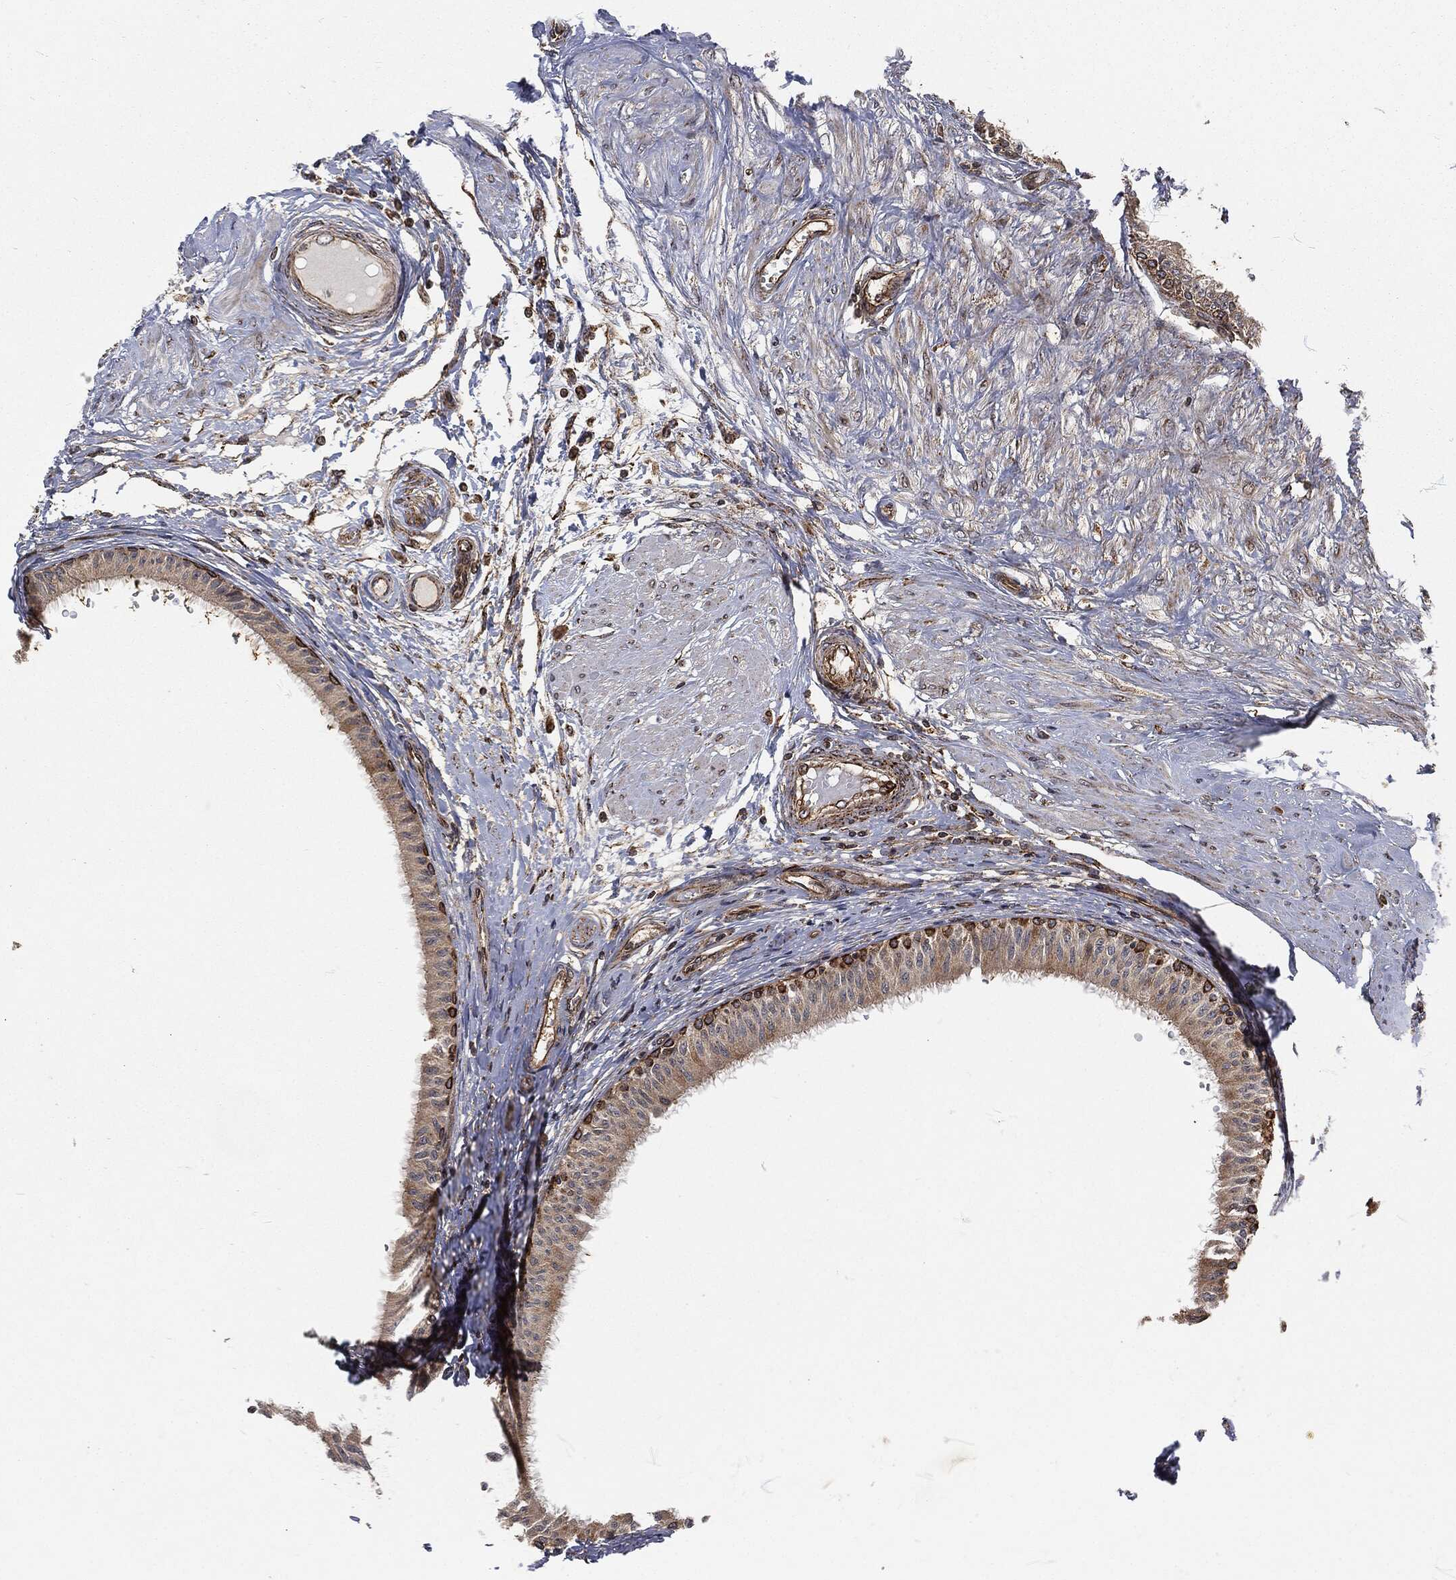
{"staining": {"intensity": "moderate", "quantity": ">75%", "location": "cytoplasmic/membranous"}, "tissue": "epididymis", "cell_type": "Glandular cells", "image_type": "normal", "snomed": [{"axis": "morphology", "description": "Normal tissue, NOS"}, {"axis": "morphology", "description": "Seminoma, NOS"}, {"axis": "topography", "description": "Testis"}, {"axis": "topography", "description": "Epididymis"}], "caption": "Approximately >75% of glandular cells in benign human epididymis reveal moderate cytoplasmic/membranous protein positivity as visualized by brown immunohistochemical staining.", "gene": "RFTN1", "patient": {"sex": "male", "age": 61}}